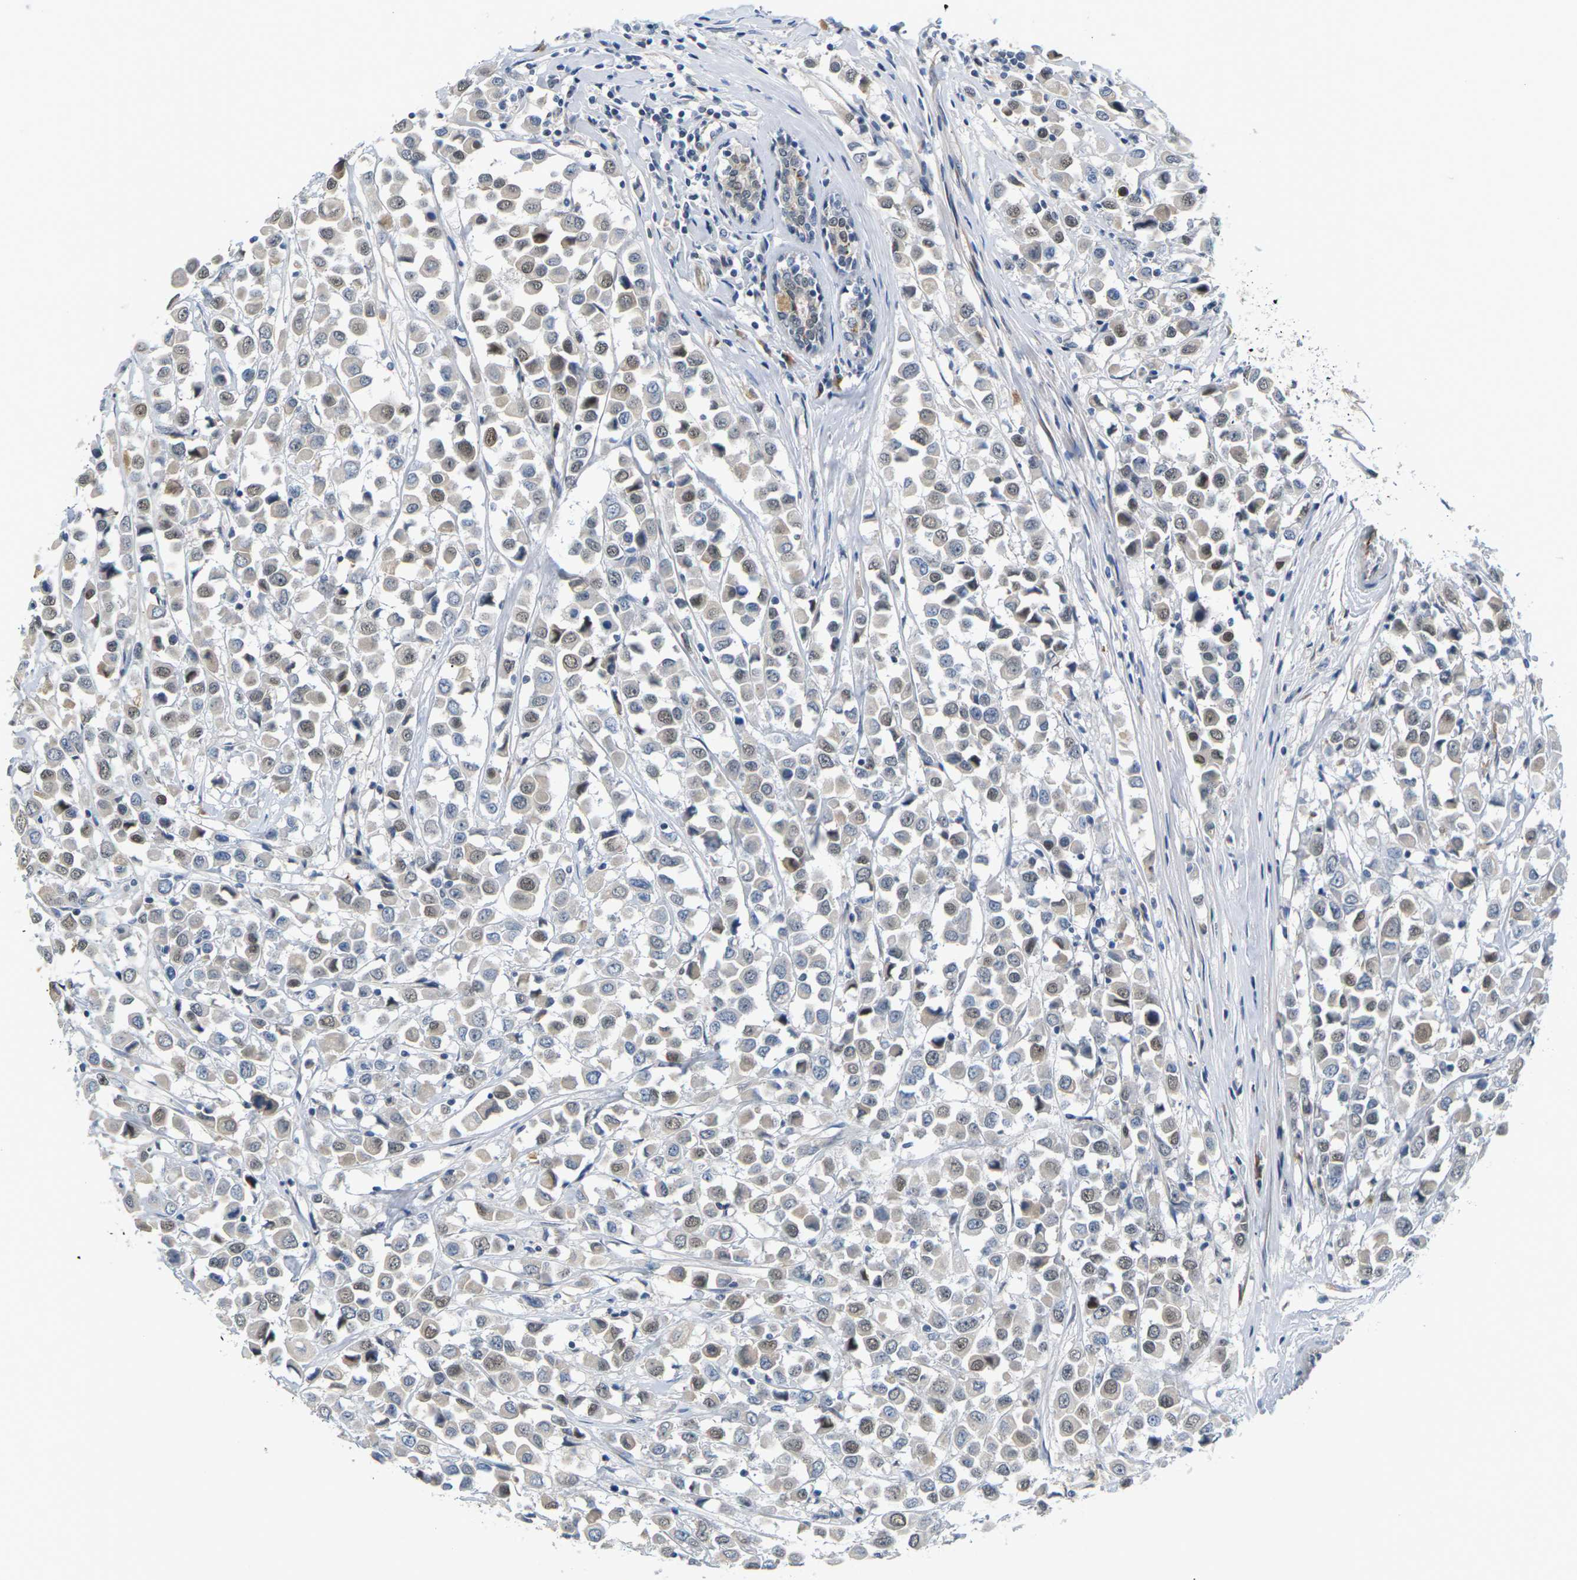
{"staining": {"intensity": "moderate", "quantity": "25%-75%", "location": "nuclear"}, "tissue": "breast cancer", "cell_type": "Tumor cells", "image_type": "cancer", "snomed": [{"axis": "morphology", "description": "Duct carcinoma"}, {"axis": "topography", "description": "Breast"}], "caption": "Protein expression analysis of human breast intraductal carcinoma reveals moderate nuclear expression in approximately 25%-75% of tumor cells. (IHC, brightfield microscopy, high magnification).", "gene": "PKP2", "patient": {"sex": "female", "age": 61}}